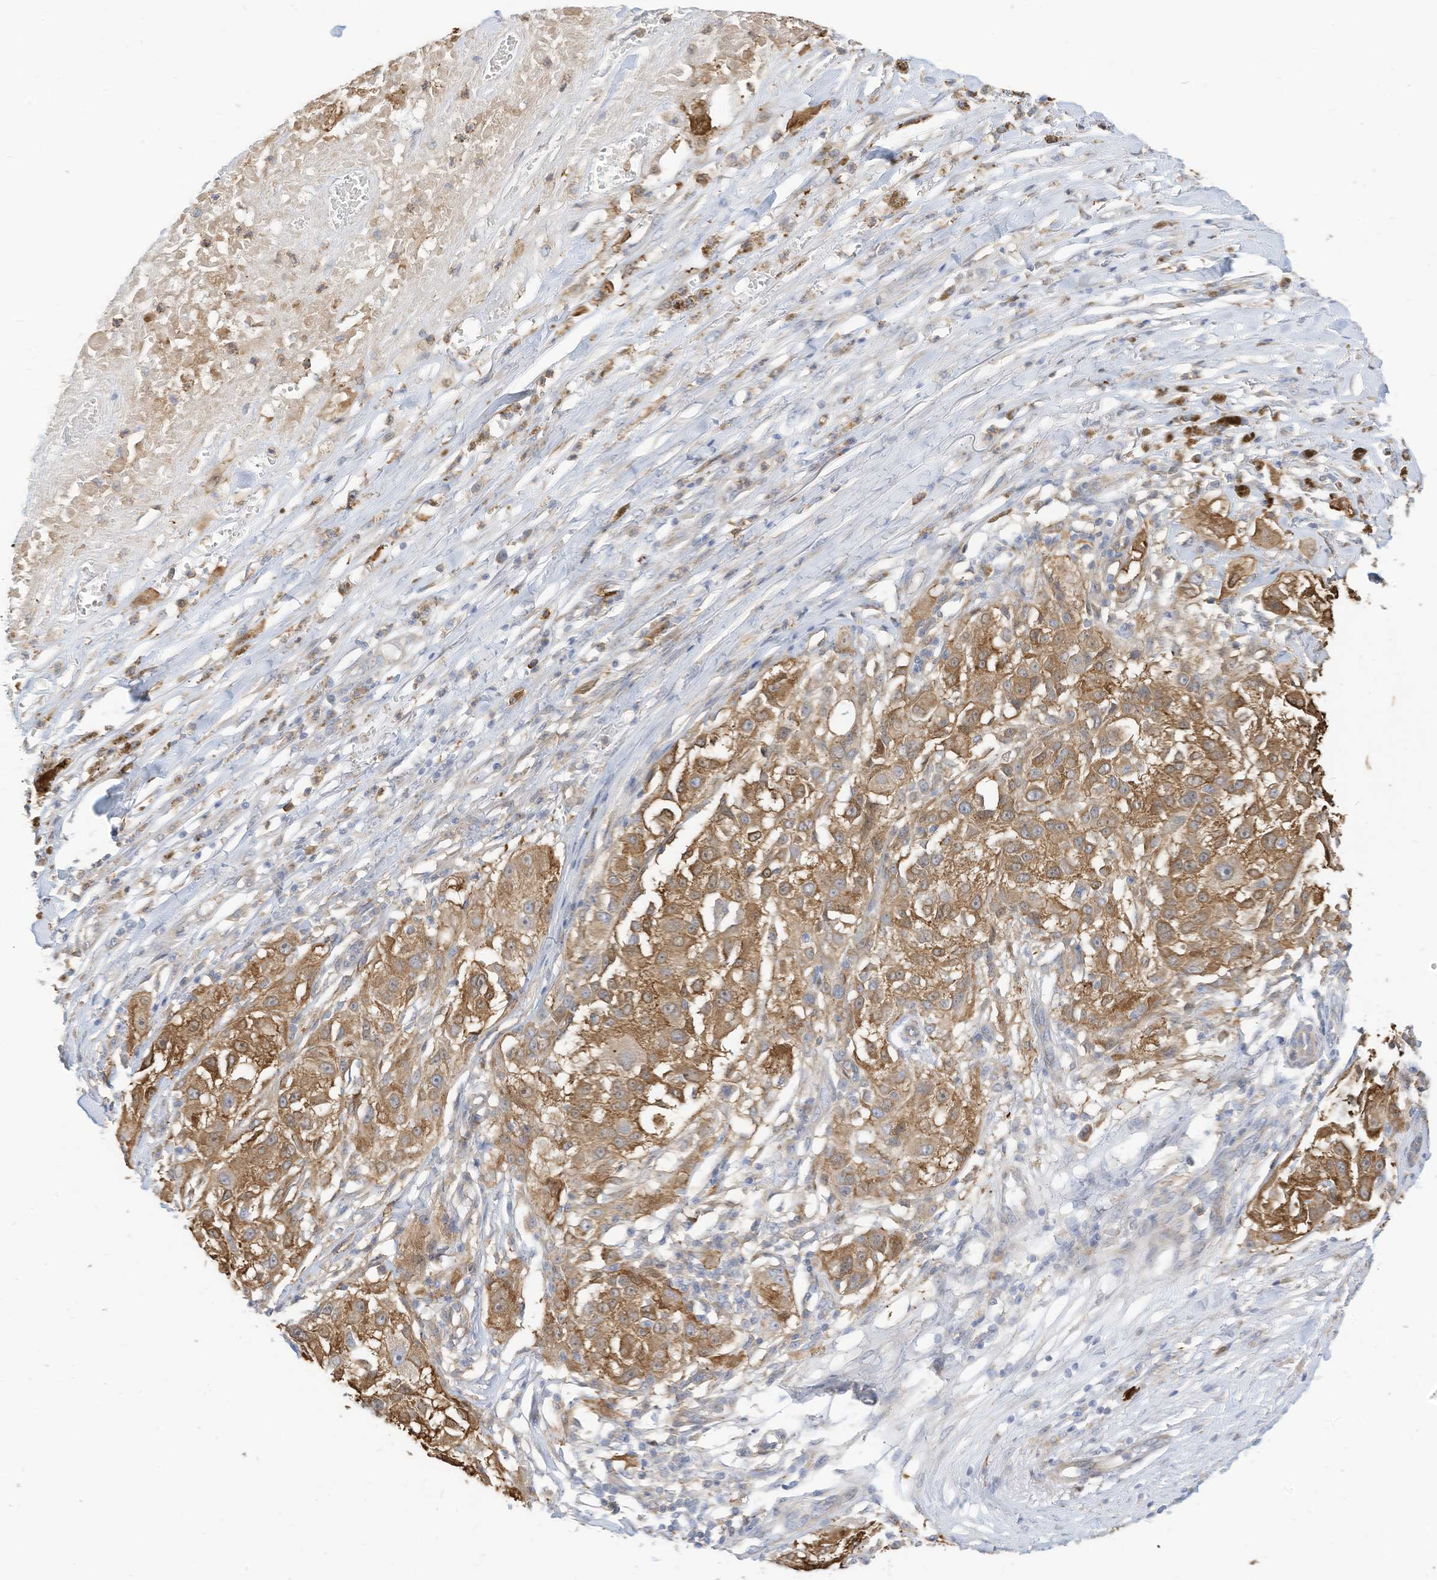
{"staining": {"intensity": "moderate", "quantity": ">75%", "location": "cytoplasmic/membranous"}, "tissue": "melanoma", "cell_type": "Tumor cells", "image_type": "cancer", "snomed": [{"axis": "morphology", "description": "Necrosis, NOS"}, {"axis": "morphology", "description": "Malignant melanoma, NOS"}, {"axis": "topography", "description": "Skin"}], "caption": "Malignant melanoma was stained to show a protein in brown. There is medium levels of moderate cytoplasmic/membranous positivity in approximately >75% of tumor cells.", "gene": "ATP13A1", "patient": {"sex": "female", "age": 87}}